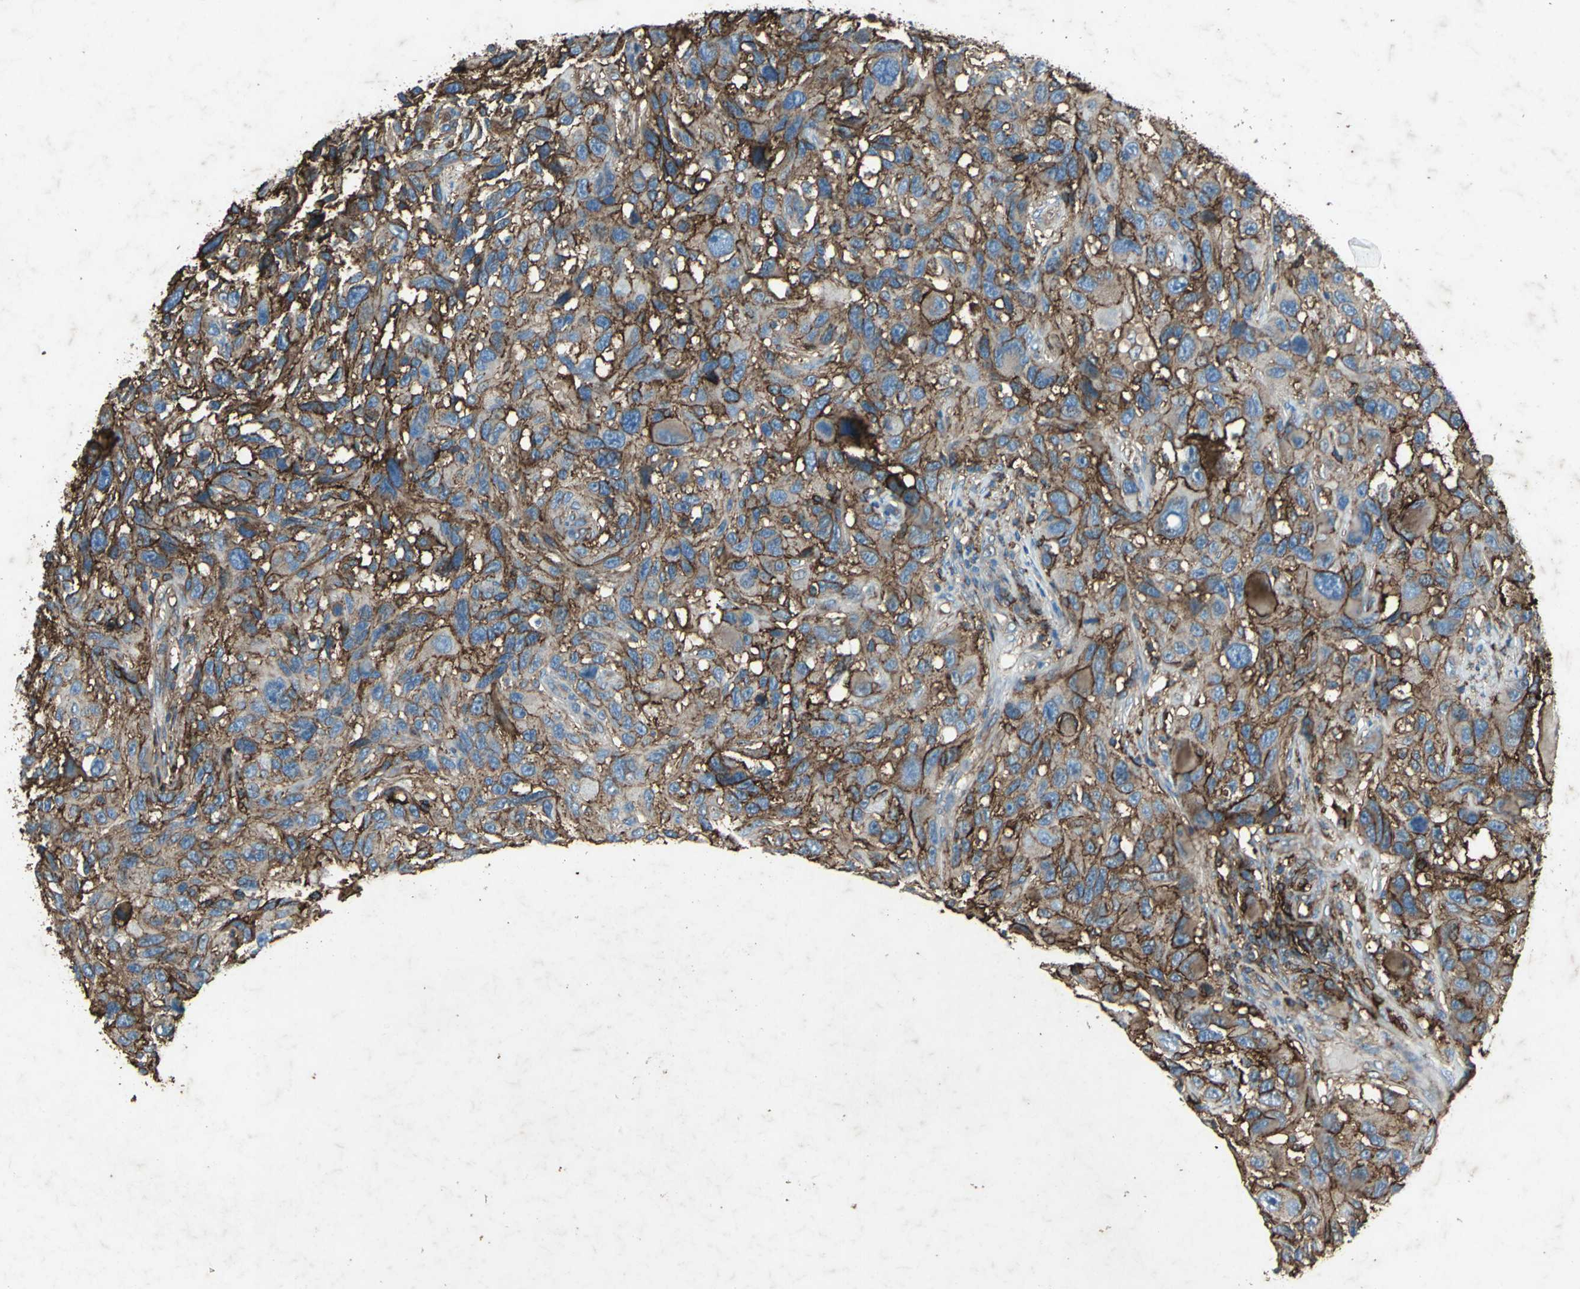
{"staining": {"intensity": "strong", "quantity": ">75%", "location": "cytoplasmic/membranous"}, "tissue": "melanoma", "cell_type": "Tumor cells", "image_type": "cancer", "snomed": [{"axis": "morphology", "description": "Malignant melanoma, NOS"}, {"axis": "topography", "description": "Skin"}], "caption": "Immunohistochemistry image of malignant melanoma stained for a protein (brown), which displays high levels of strong cytoplasmic/membranous staining in about >75% of tumor cells.", "gene": "CCR6", "patient": {"sex": "male", "age": 53}}